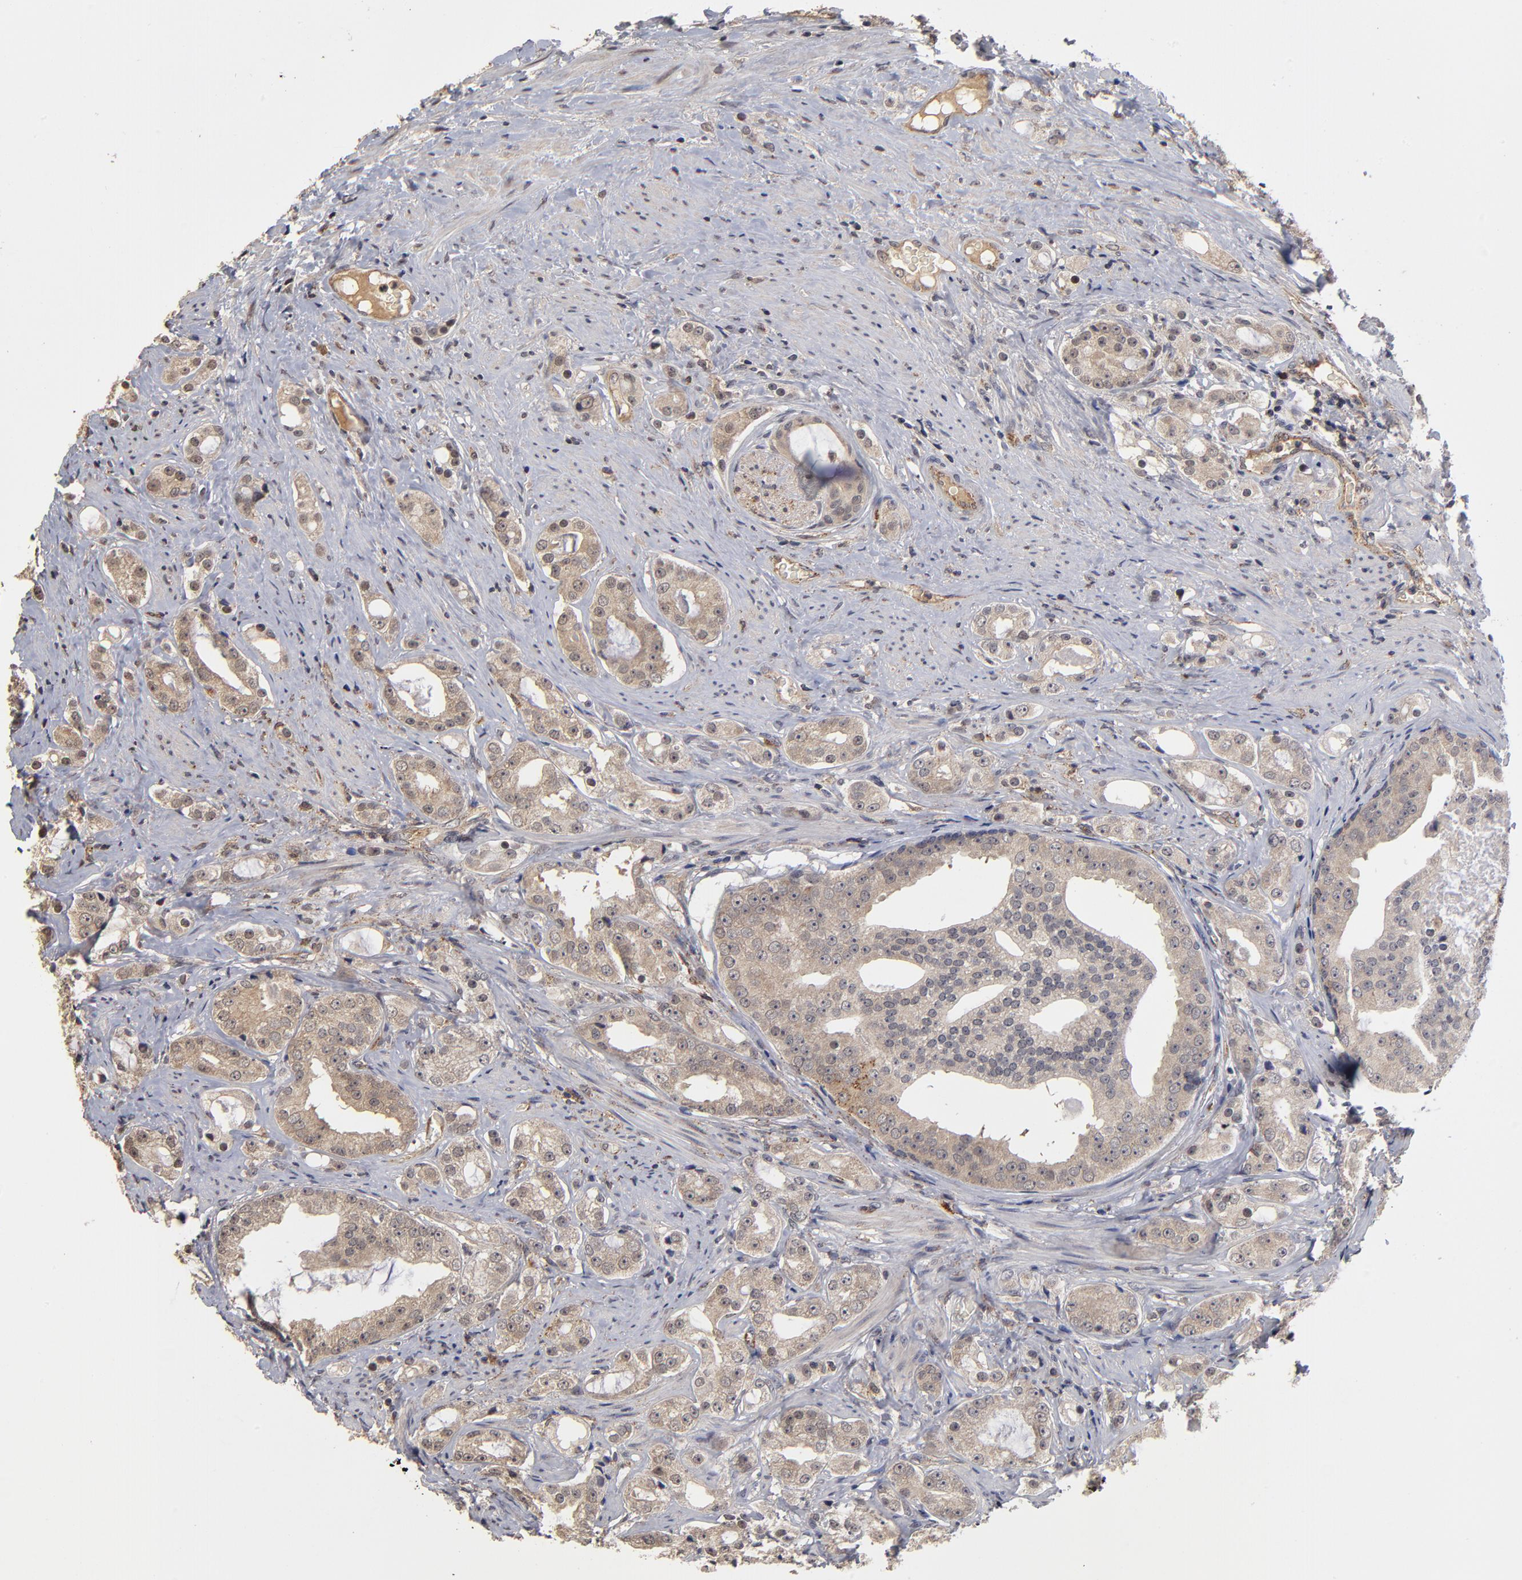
{"staining": {"intensity": "weak", "quantity": ">75%", "location": "cytoplasmic/membranous"}, "tissue": "prostate cancer", "cell_type": "Tumor cells", "image_type": "cancer", "snomed": [{"axis": "morphology", "description": "Adenocarcinoma, High grade"}, {"axis": "topography", "description": "Prostate"}], "caption": "An immunohistochemistry image of neoplastic tissue is shown. Protein staining in brown labels weak cytoplasmic/membranous positivity in prostate cancer within tumor cells. The staining is performed using DAB (3,3'-diaminobenzidine) brown chromogen to label protein expression. The nuclei are counter-stained blue using hematoxylin.", "gene": "ASB8", "patient": {"sex": "male", "age": 68}}